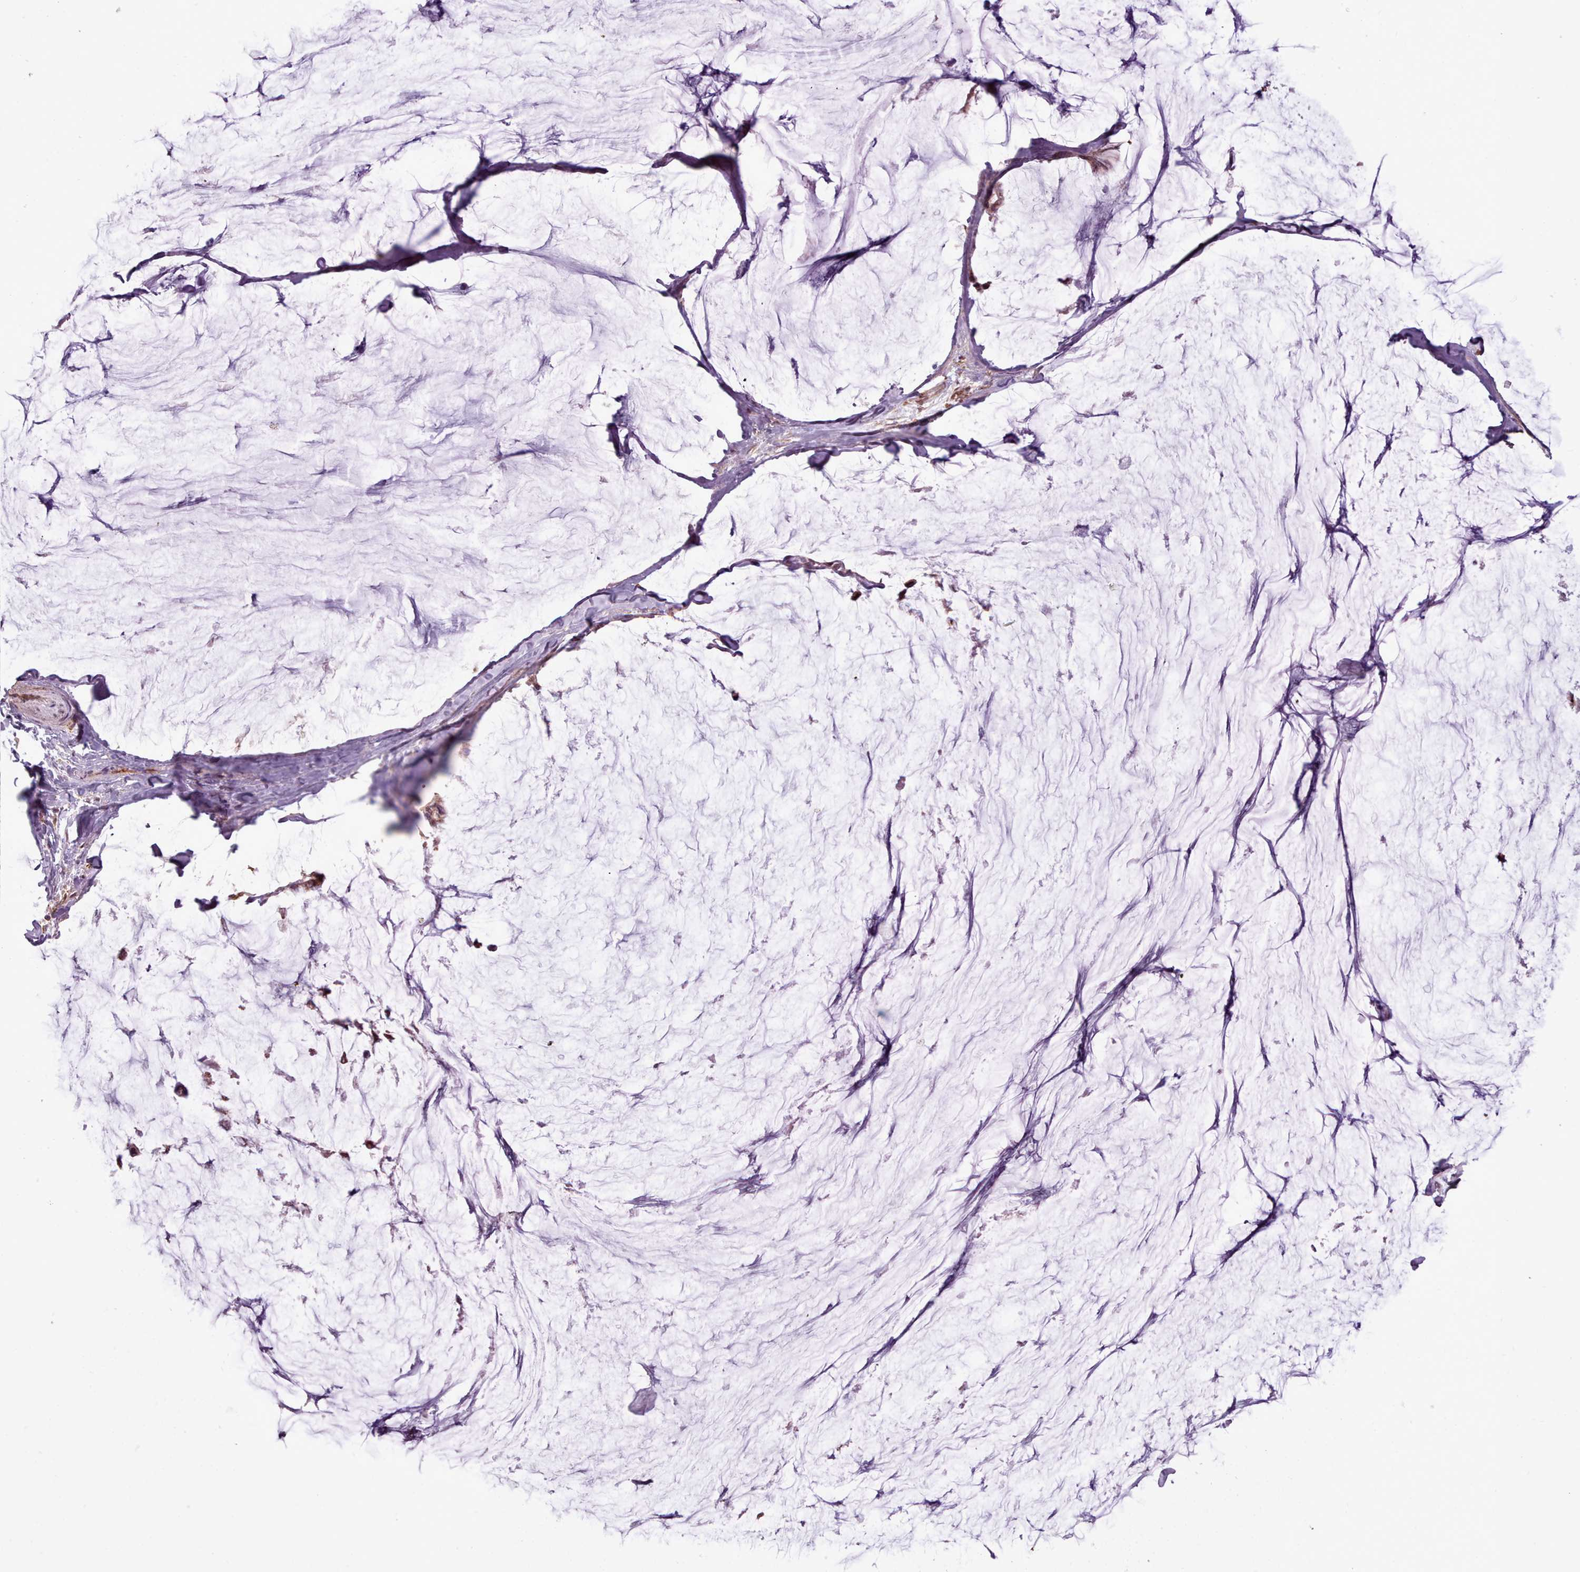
{"staining": {"intensity": "moderate", "quantity": ">75%", "location": "cytoplasmic/membranous,nuclear"}, "tissue": "ovarian cancer", "cell_type": "Tumor cells", "image_type": "cancer", "snomed": [{"axis": "morphology", "description": "Cystadenocarcinoma, mucinous, NOS"}, {"axis": "topography", "description": "Ovary"}], "caption": "A photomicrograph of human ovarian cancer stained for a protein demonstrates moderate cytoplasmic/membranous and nuclear brown staining in tumor cells.", "gene": "ZMYM4", "patient": {"sex": "female", "age": 39}}